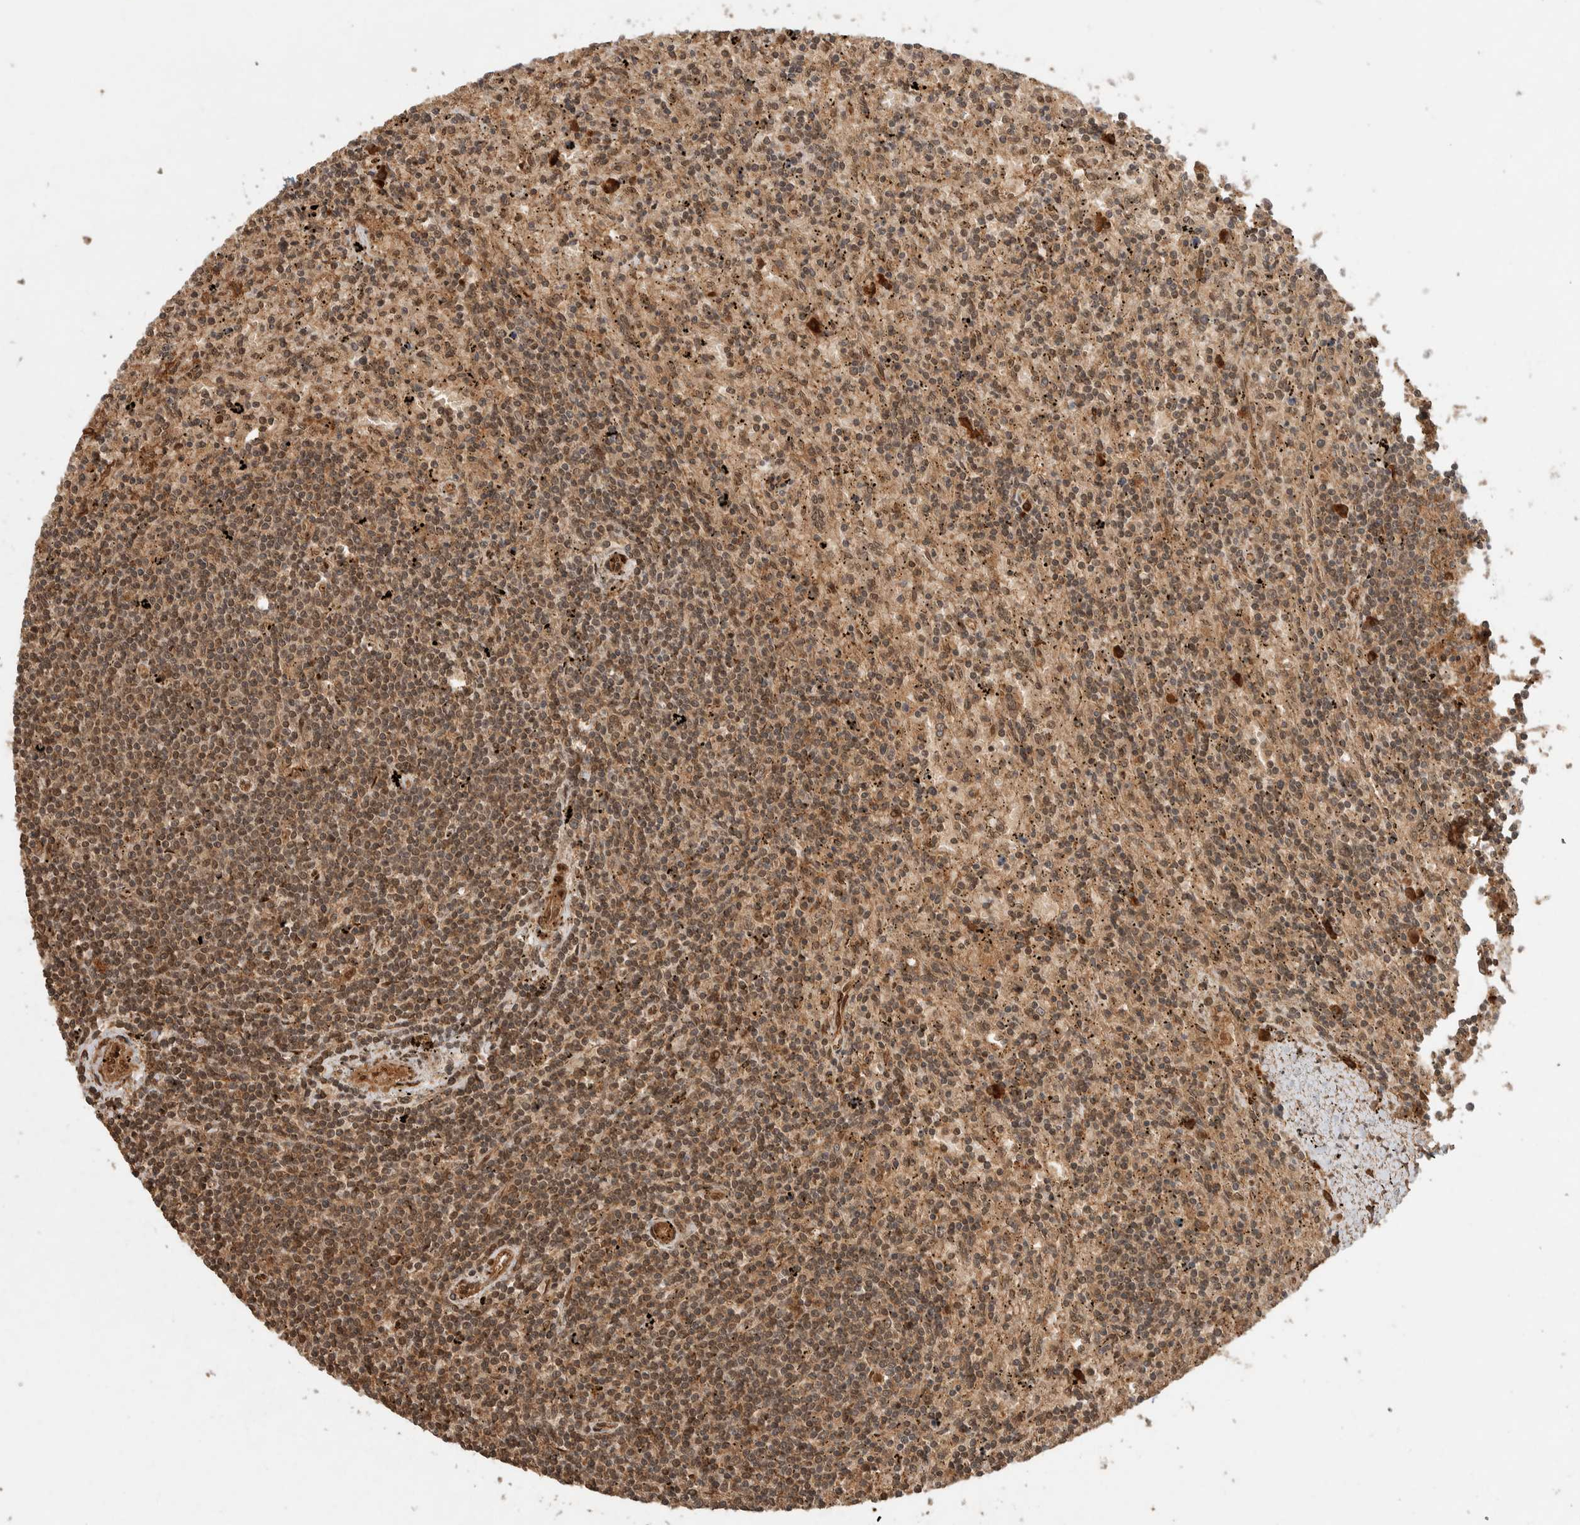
{"staining": {"intensity": "weak", "quantity": "25%-75%", "location": "cytoplasmic/membranous"}, "tissue": "lymphoma", "cell_type": "Tumor cells", "image_type": "cancer", "snomed": [{"axis": "morphology", "description": "Malignant lymphoma, non-Hodgkin's type, Low grade"}, {"axis": "topography", "description": "Spleen"}], "caption": "IHC staining of malignant lymphoma, non-Hodgkin's type (low-grade), which demonstrates low levels of weak cytoplasmic/membranous expression in about 25%-75% of tumor cells indicating weak cytoplasmic/membranous protein positivity. The staining was performed using DAB (3,3'-diaminobenzidine) (brown) for protein detection and nuclei were counterstained in hematoxylin (blue).", "gene": "CNTROB", "patient": {"sex": "male", "age": 76}}